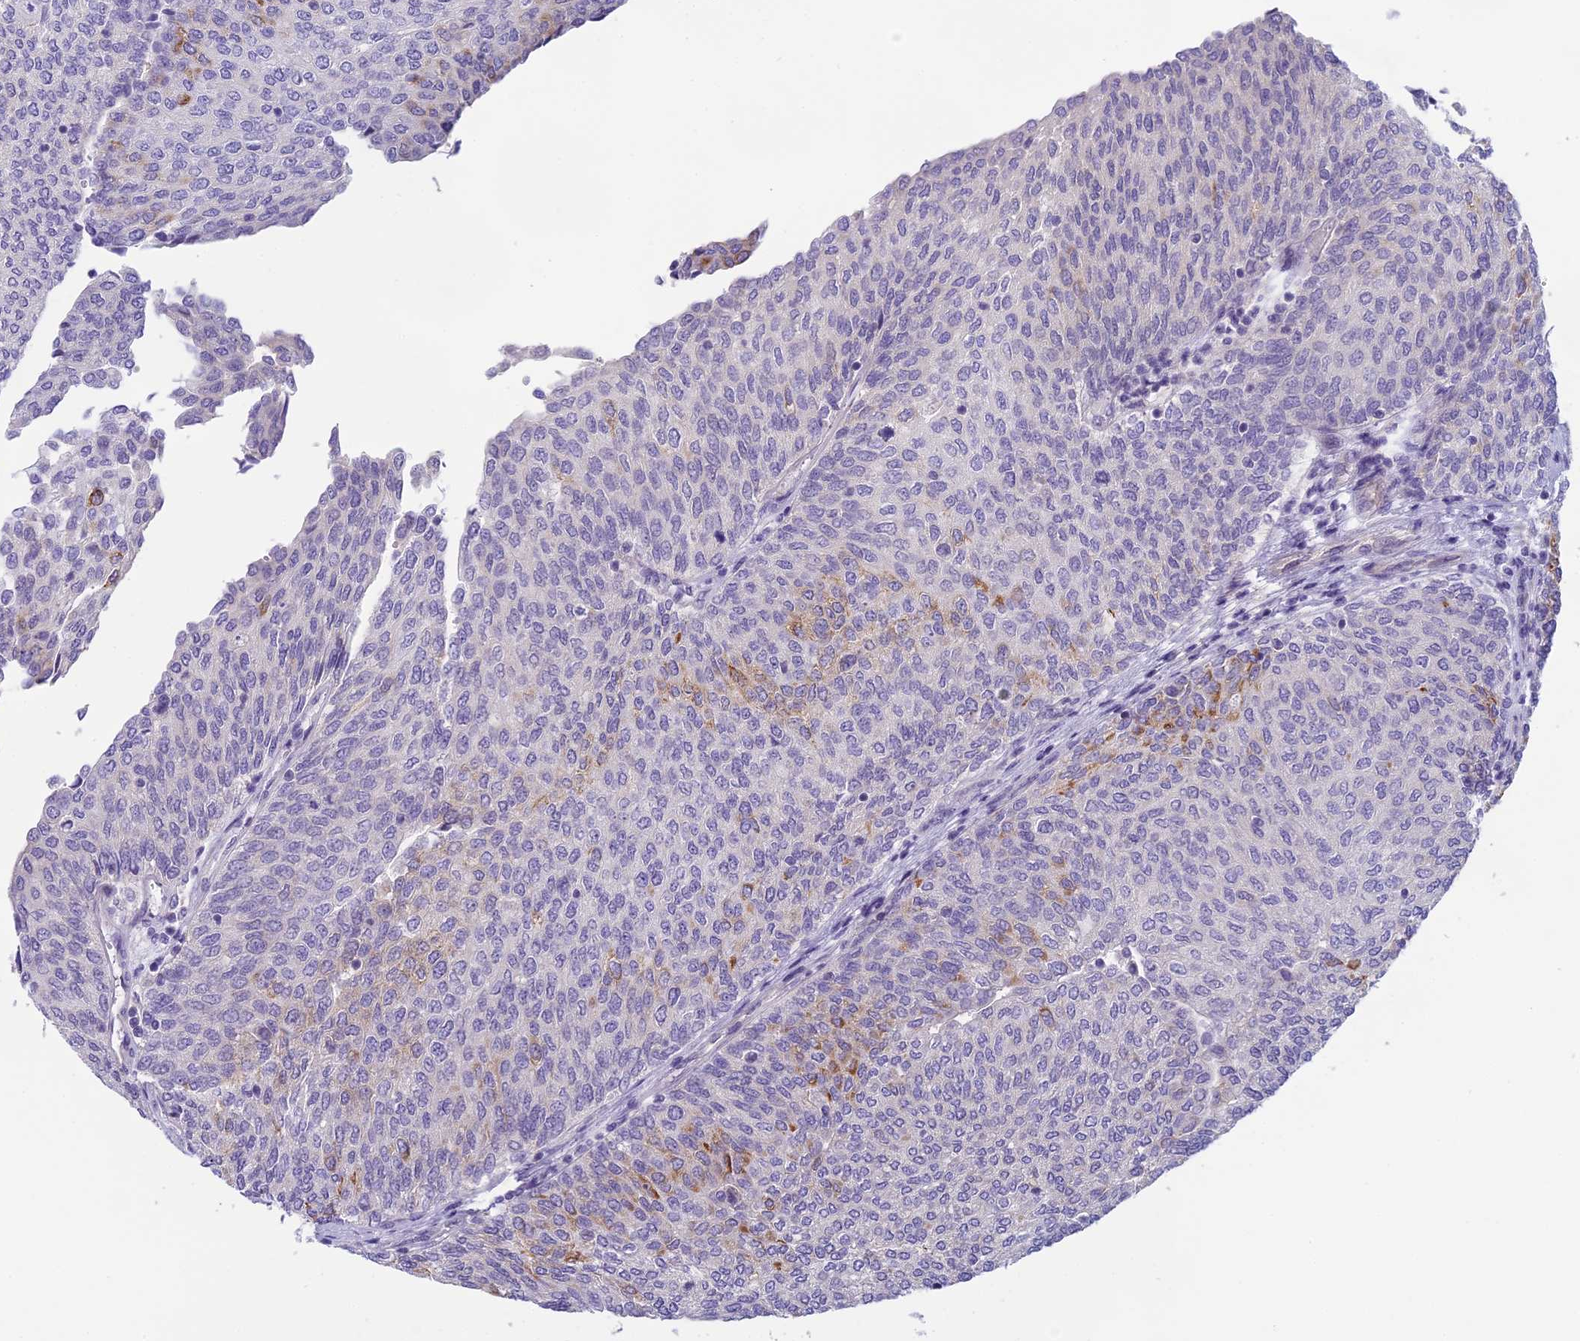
{"staining": {"intensity": "moderate", "quantity": "<25%", "location": "cytoplasmic/membranous"}, "tissue": "urothelial cancer", "cell_type": "Tumor cells", "image_type": "cancer", "snomed": [{"axis": "morphology", "description": "Urothelial carcinoma, Low grade"}, {"axis": "topography", "description": "Urinary bladder"}], "caption": "Protein expression analysis of human low-grade urothelial carcinoma reveals moderate cytoplasmic/membranous expression in about <25% of tumor cells. The staining is performed using DAB brown chromogen to label protein expression. The nuclei are counter-stained blue using hematoxylin.", "gene": "ARHGEF37", "patient": {"sex": "female", "age": 79}}